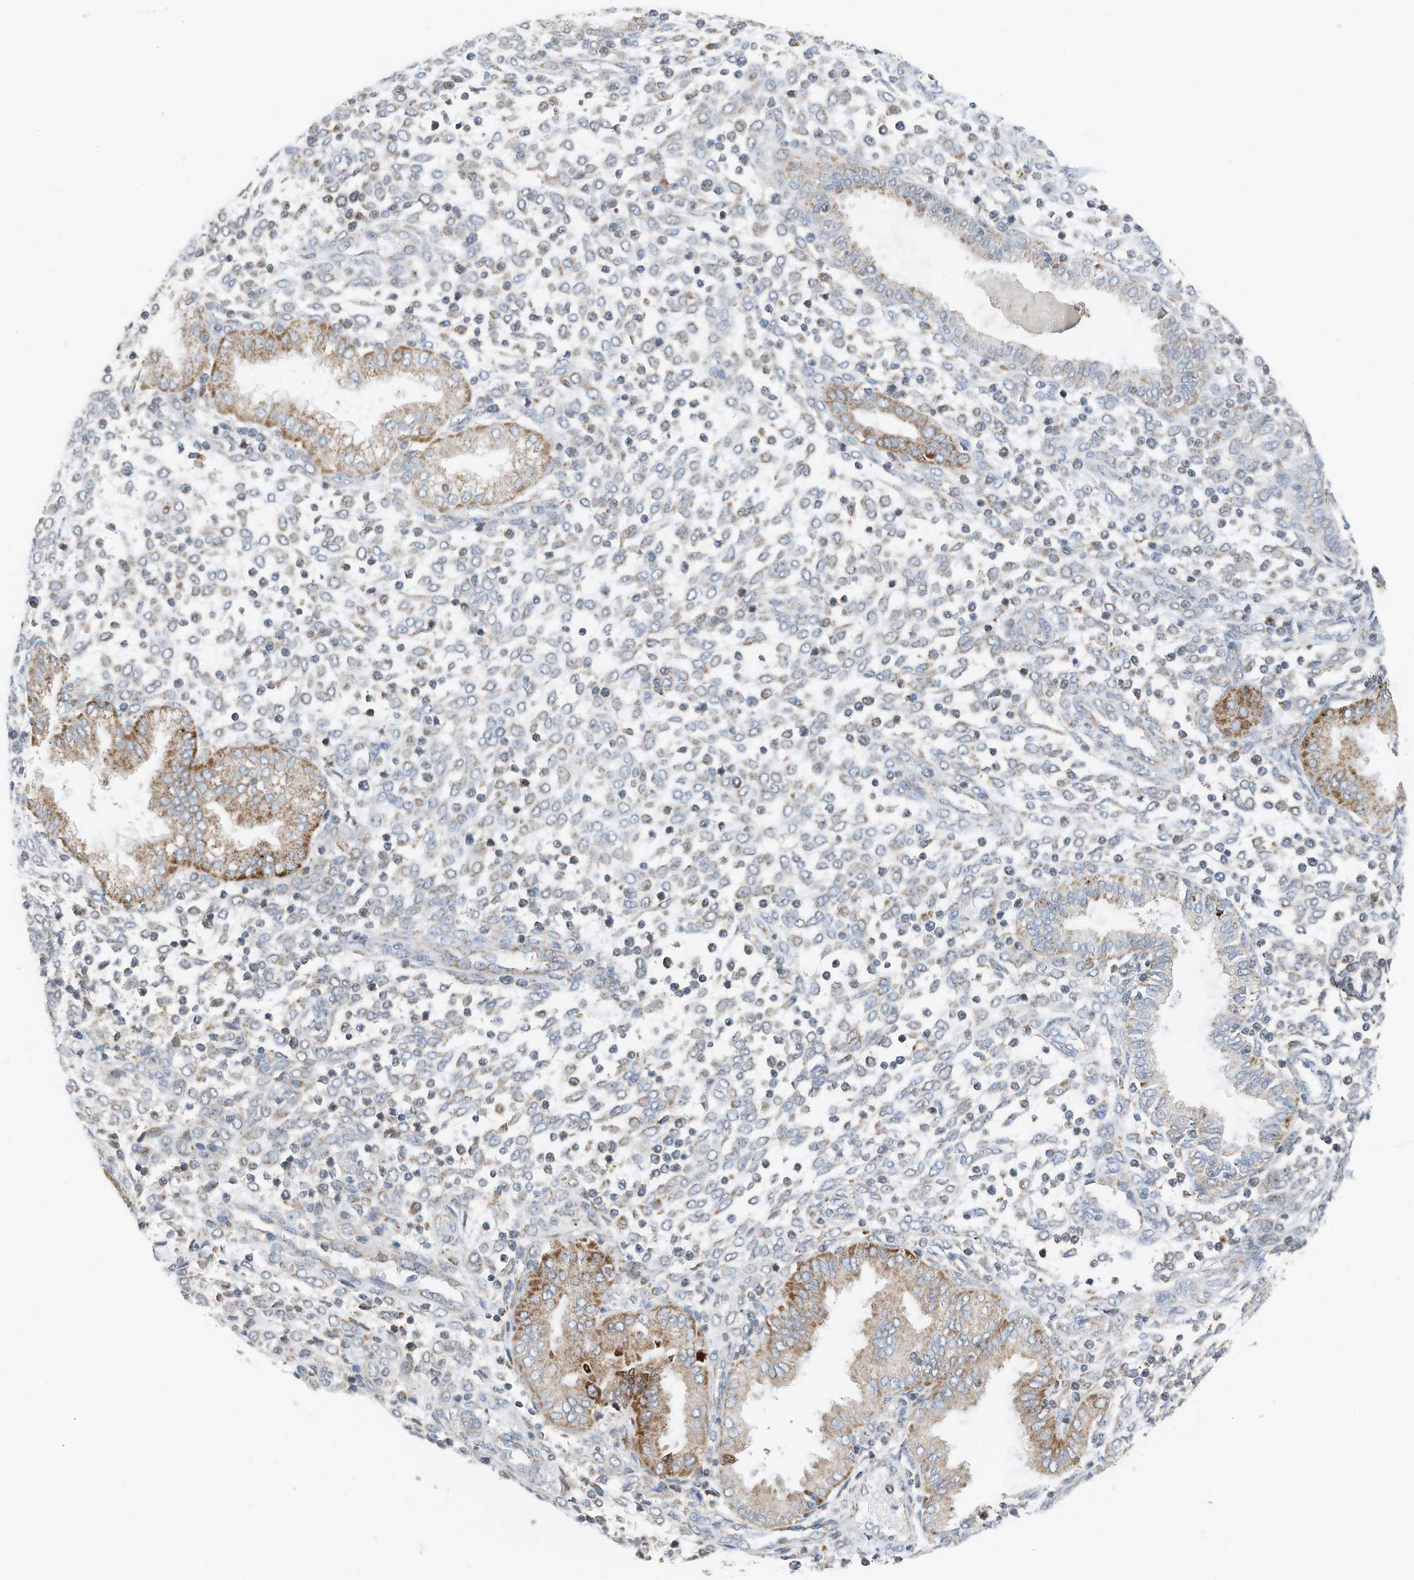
{"staining": {"intensity": "weak", "quantity": "<25%", "location": "cytoplasmic/membranous"}, "tissue": "endometrium", "cell_type": "Cells in endometrial stroma", "image_type": "normal", "snomed": [{"axis": "morphology", "description": "Normal tissue, NOS"}, {"axis": "topography", "description": "Endometrium"}], "caption": "This is an IHC image of benign human endometrium. There is no expression in cells in endometrial stroma.", "gene": "RMND1", "patient": {"sex": "female", "age": 53}}